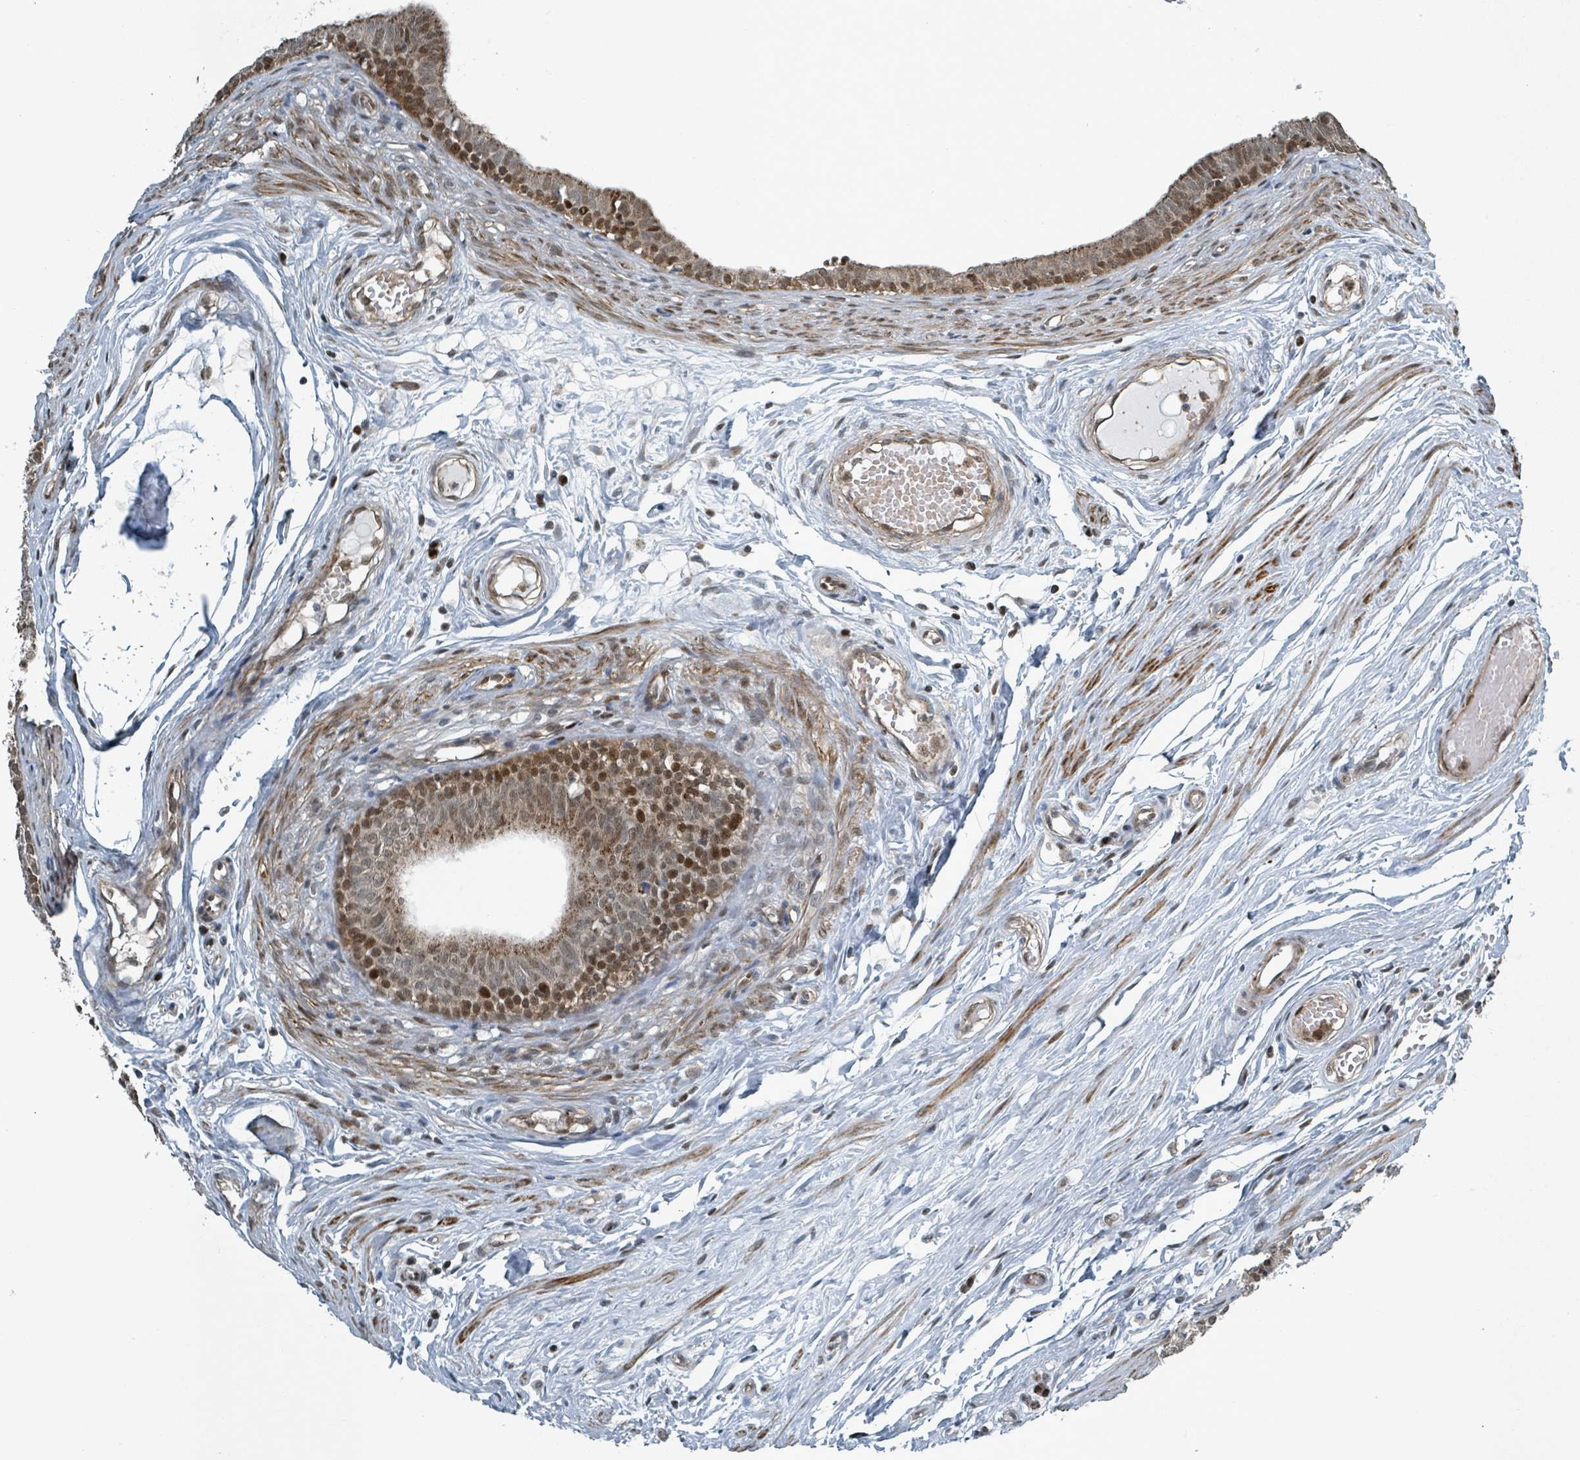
{"staining": {"intensity": "moderate", "quantity": ">75%", "location": "cytoplasmic/membranous,nuclear"}, "tissue": "epididymis", "cell_type": "Glandular cells", "image_type": "normal", "snomed": [{"axis": "morphology", "description": "Normal tissue, NOS"}, {"axis": "topography", "description": "Epididymis, spermatic cord, NOS"}], "caption": "There is medium levels of moderate cytoplasmic/membranous,nuclear staining in glandular cells of normal epididymis, as demonstrated by immunohistochemical staining (brown color).", "gene": "RHPN2", "patient": {"sex": "male", "age": 22}}